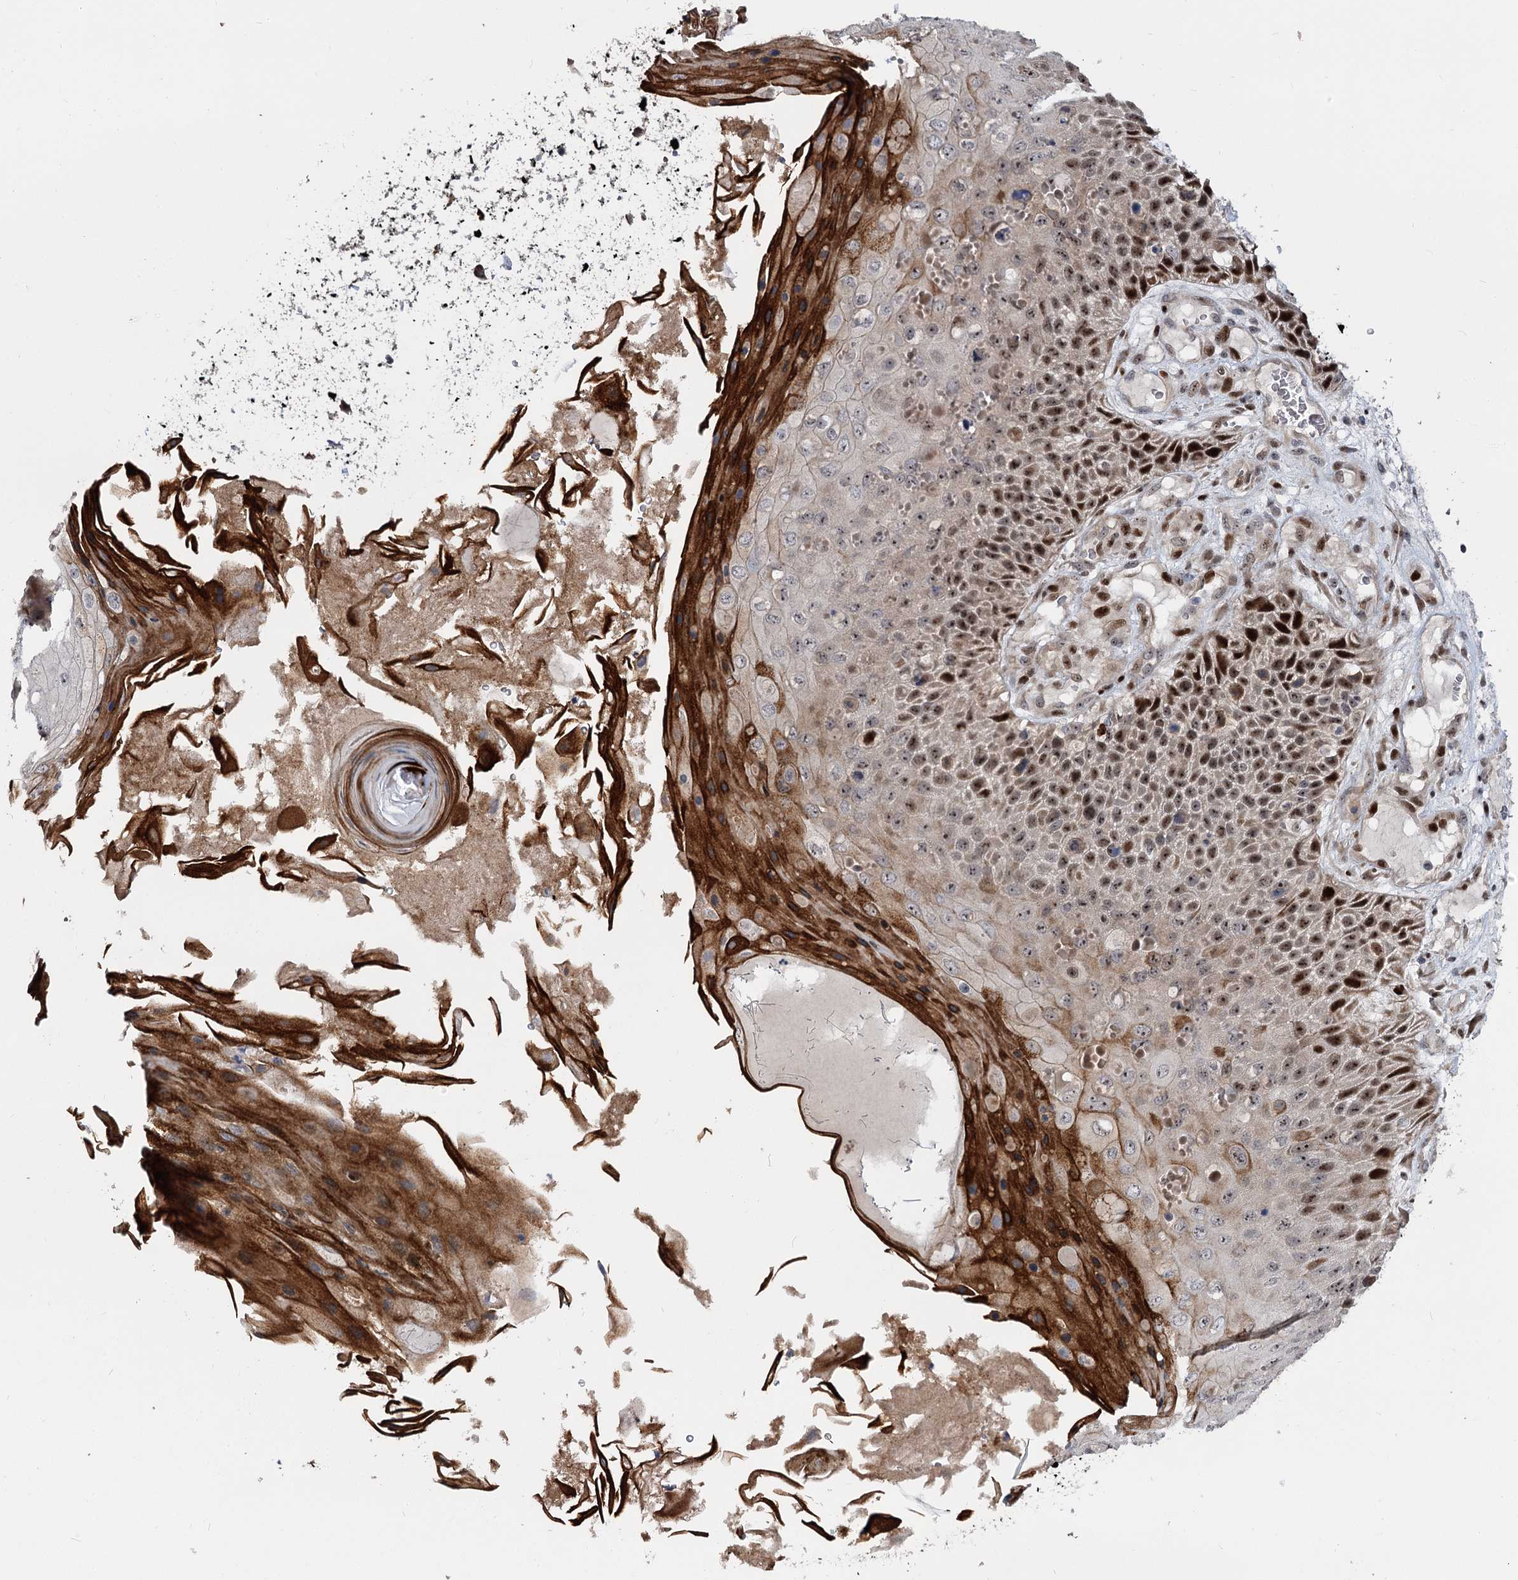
{"staining": {"intensity": "moderate", "quantity": ">75%", "location": "nuclear"}, "tissue": "skin cancer", "cell_type": "Tumor cells", "image_type": "cancer", "snomed": [{"axis": "morphology", "description": "Squamous cell carcinoma, NOS"}, {"axis": "topography", "description": "Skin"}], "caption": "Tumor cells reveal medium levels of moderate nuclear staining in approximately >75% of cells in human skin squamous cell carcinoma.", "gene": "PIK3C2A", "patient": {"sex": "female", "age": 88}}